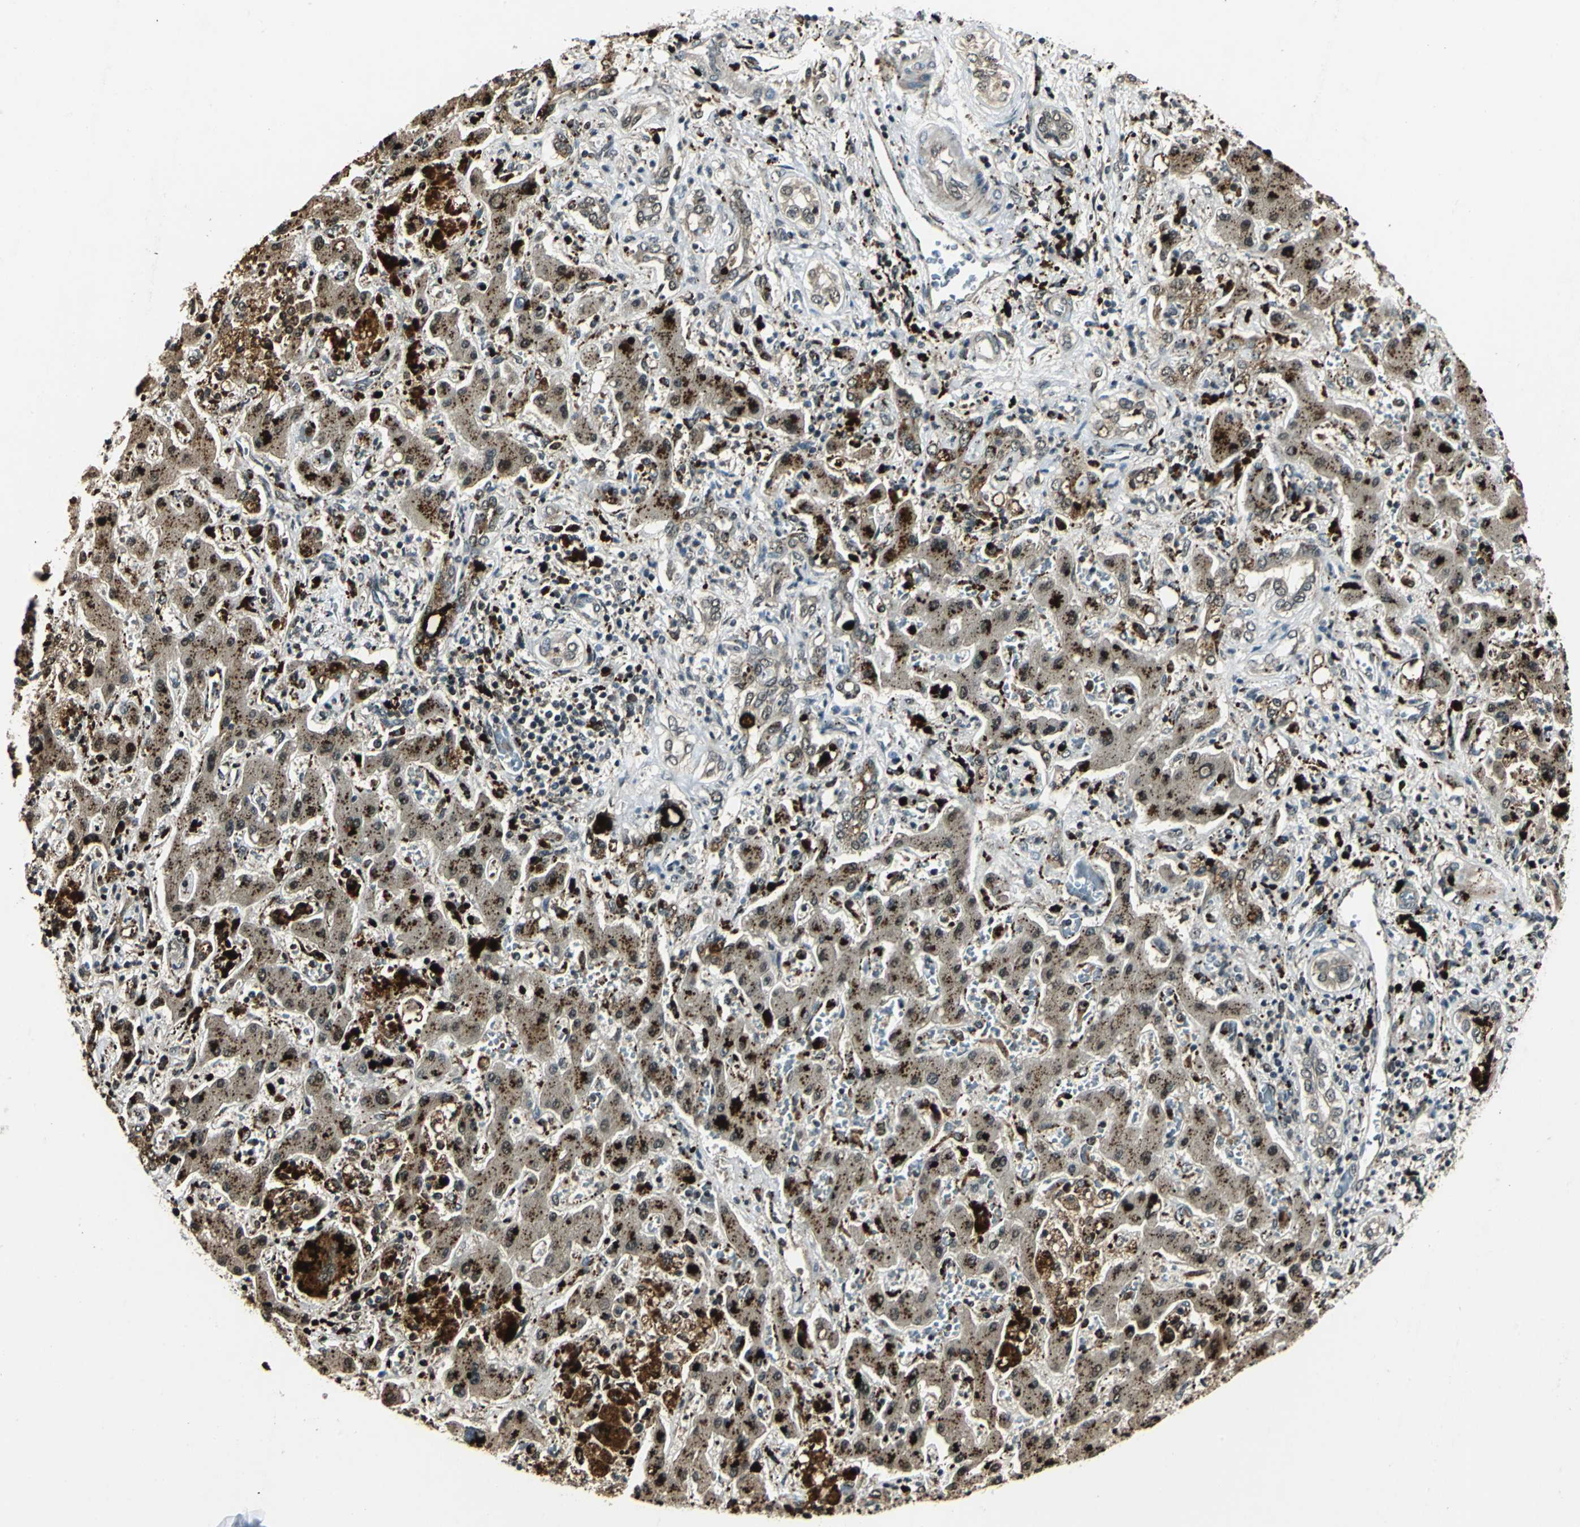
{"staining": {"intensity": "moderate", "quantity": ">75%", "location": "cytoplasmic/membranous,nuclear"}, "tissue": "liver cancer", "cell_type": "Tumor cells", "image_type": "cancer", "snomed": [{"axis": "morphology", "description": "Cholangiocarcinoma"}, {"axis": "topography", "description": "Liver"}], "caption": "Liver cancer (cholangiocarcinoma) stained with a brown dye displays moderate cytoplasmic/membranous and nuclear positive positivity in about >75% of tumor cells.", "gene": "PPP1R13L", "patient": {"sex": "male", "age": 50}}